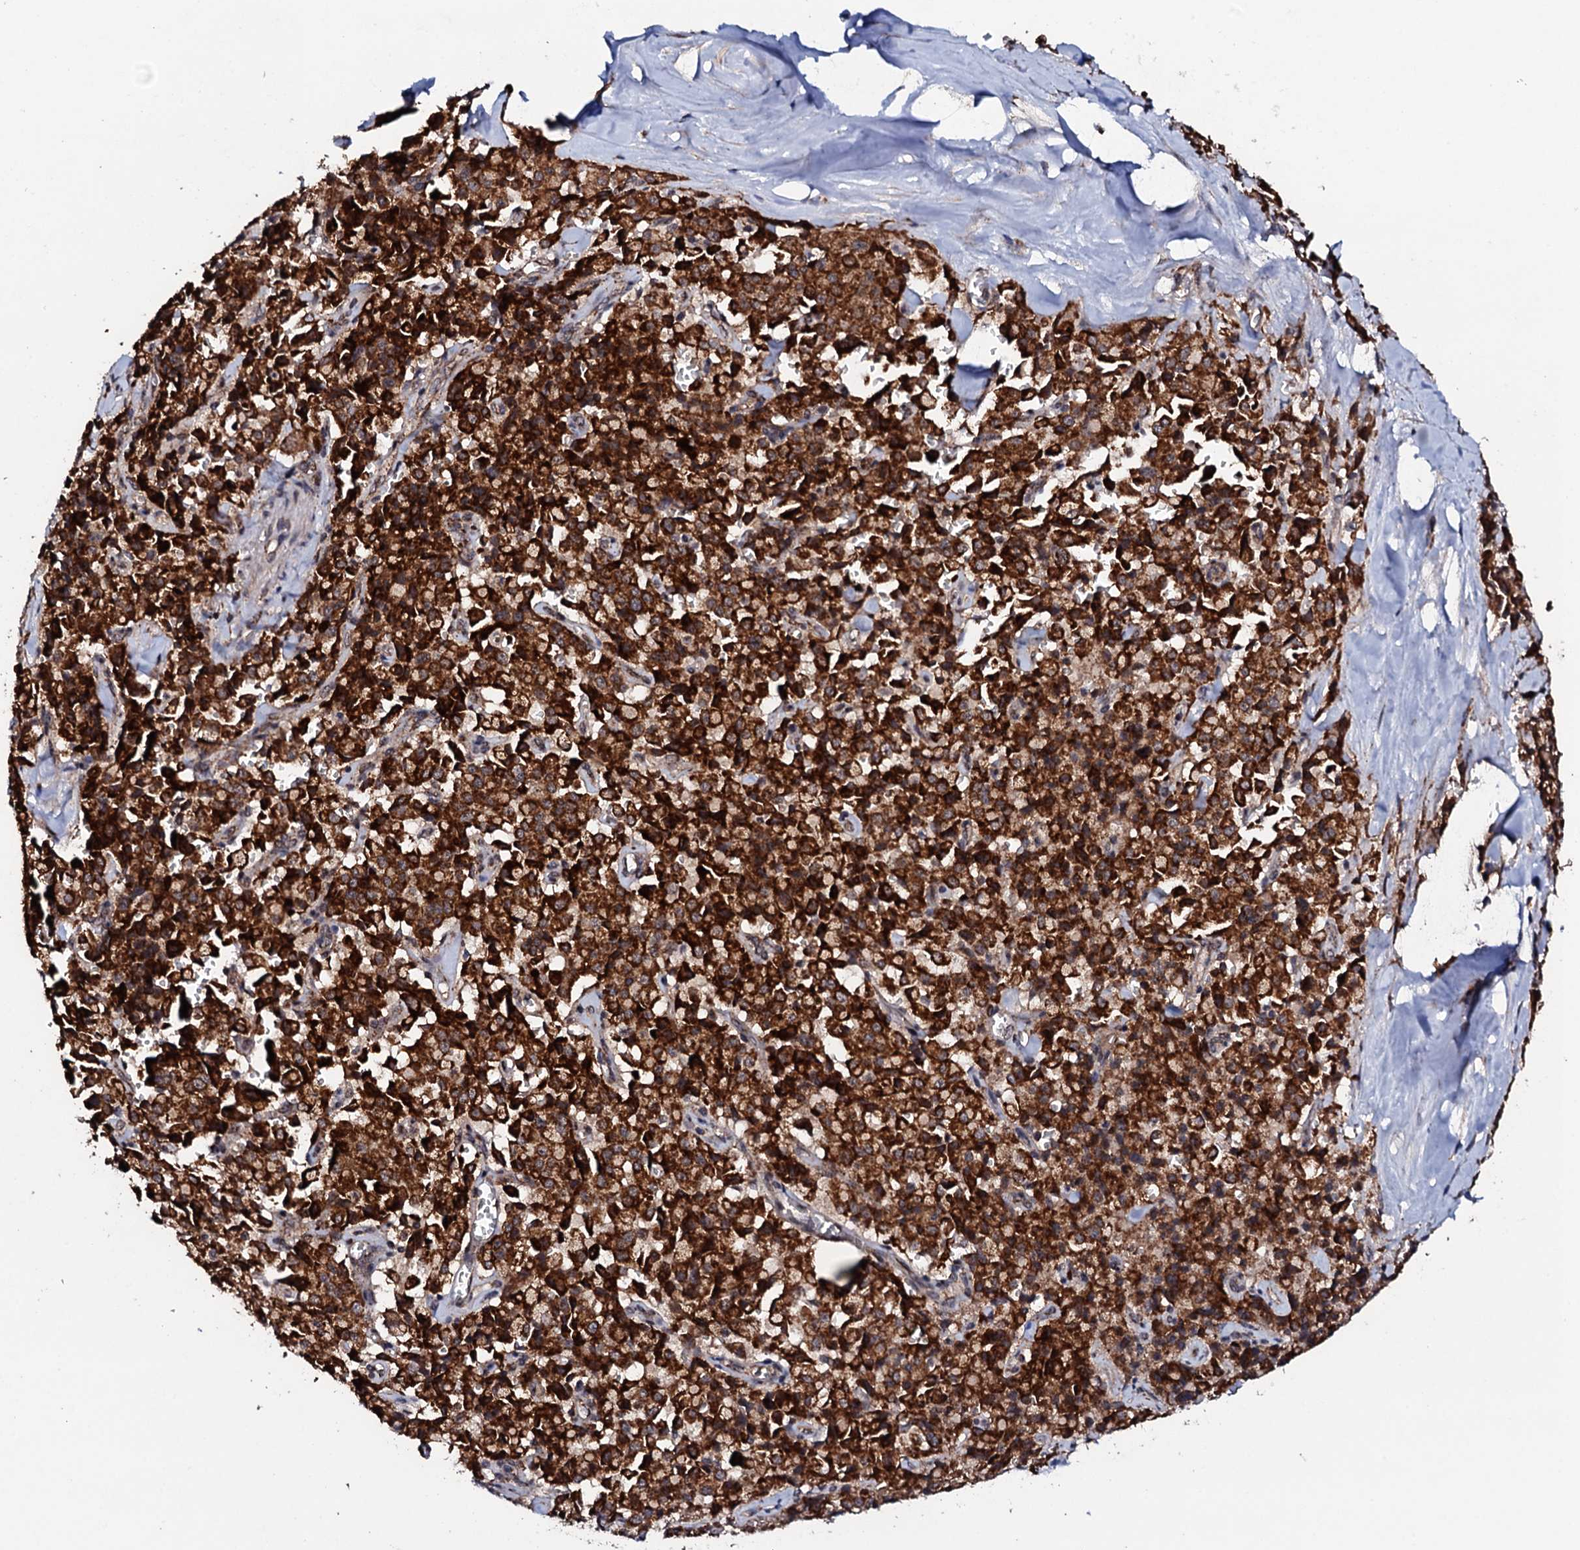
{"staining": {"intensity": "strong", "quantity": ">75%", "location": "cytoplasmic/membranous"}, "tissue": "pancreatic cancer", "cell_type": "Tumor cells", "image_type": "cancer", "snomed": [{"axis": "morphology", "description": "Adenocarcinoma, NOS"}, {"axis": "topography", "description": "Pancreas"}], "caption": "Immunohistochemistry (IHC) micrograph of neoplastic tissue: human pancreatic cancer stained using immunohistochemistry shows high levels of strong protein expression localized specifically in the cytoplasmic/membranous of tumor cells, appearing as a cytoplasmic/membranous brown color.", "gene": "MTIF3", "patient": {"sex": "male", "age": 65}}